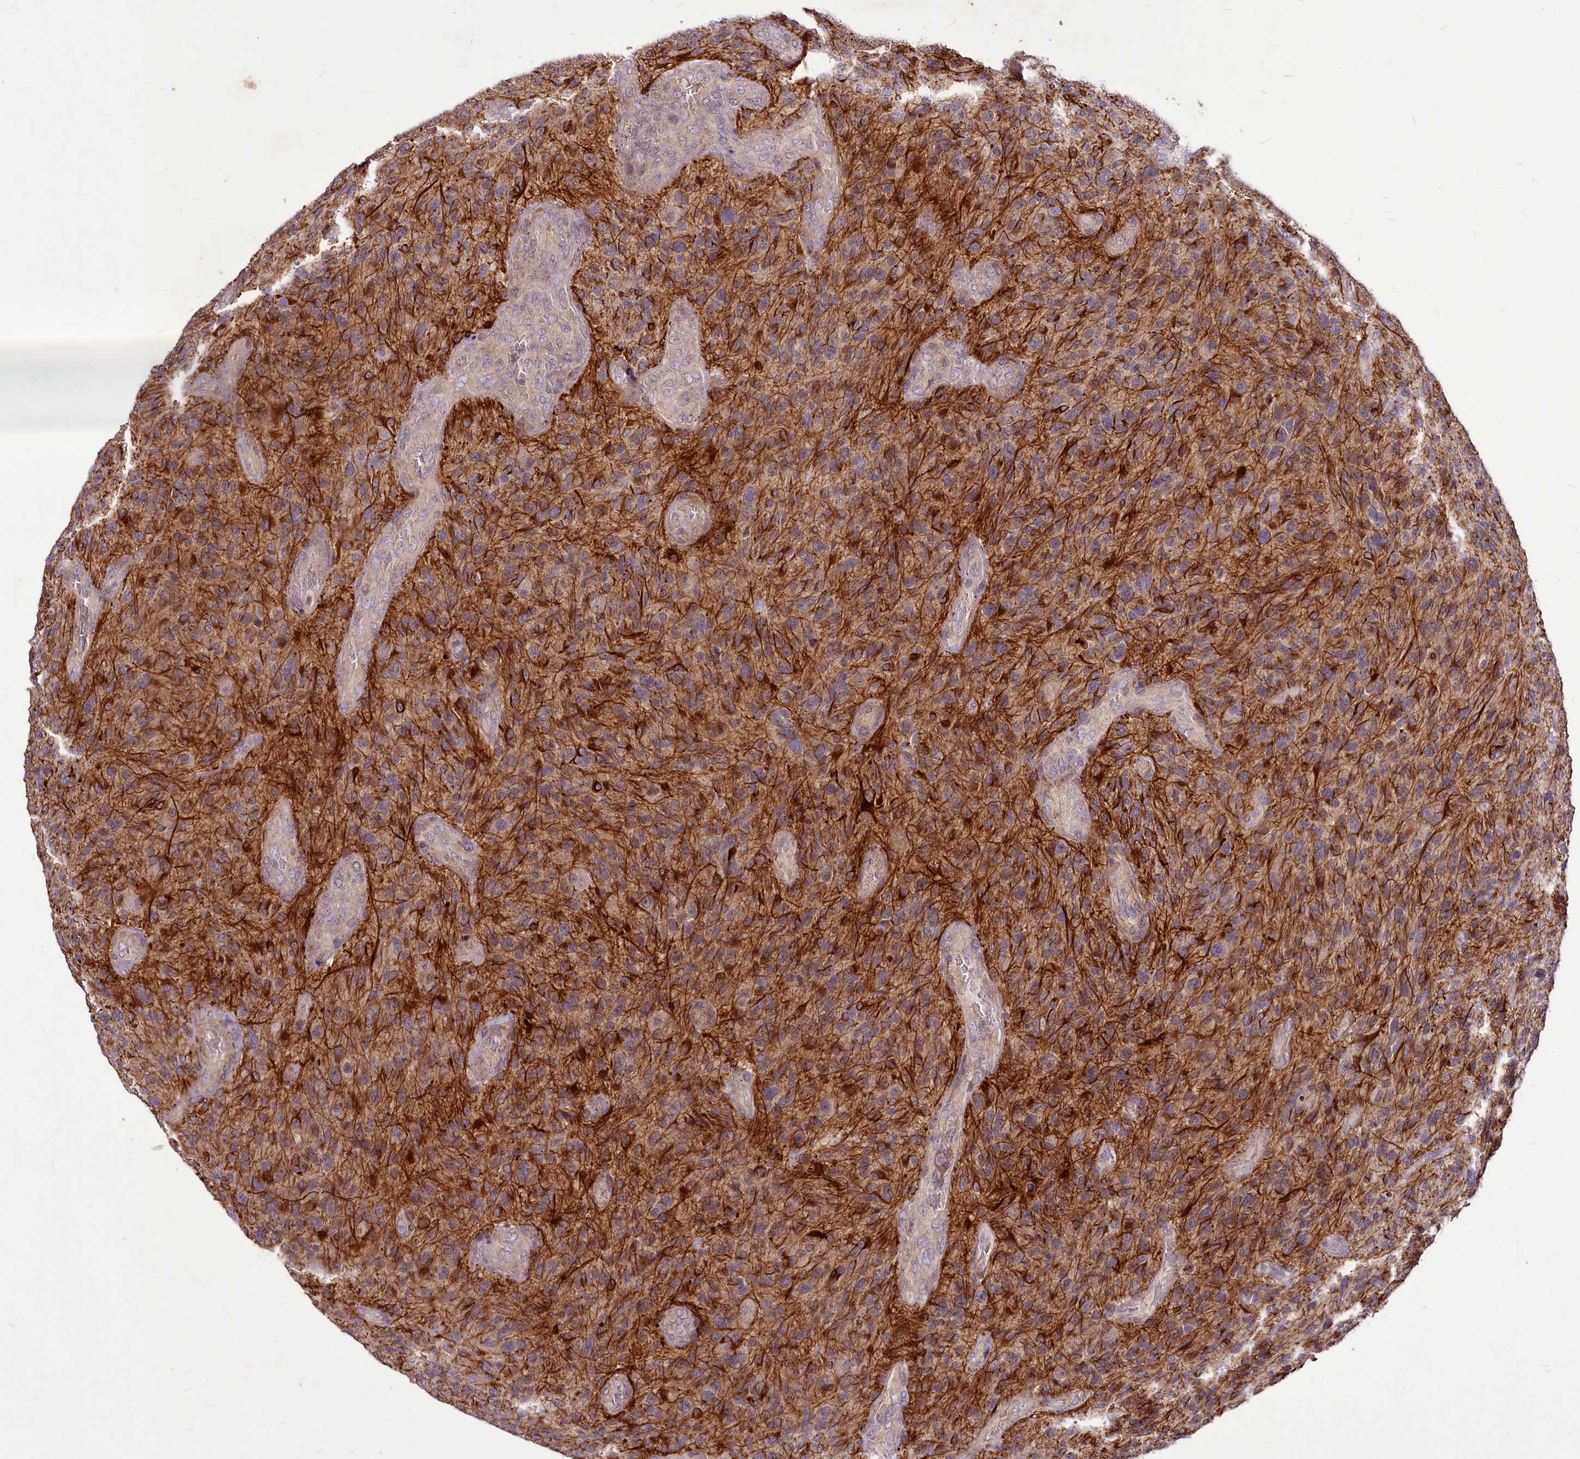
{"staining": {"intensity": "negative", "quantity": "none", "location": "none"}, "tissue": "glioma", "cell_type": "Tumor cells", "image_type": "cancer", "snomed": [{"axis": "morphology", "description": "Glioma, malignant, High grade"}, {"axis": "topography", "description": "Brain"}], "caption": "Tumor cells show no significant positivity in malignant high-grade glioma.", "gene": "C11orf86", "patient": {"sex": "male", "age": 47}}